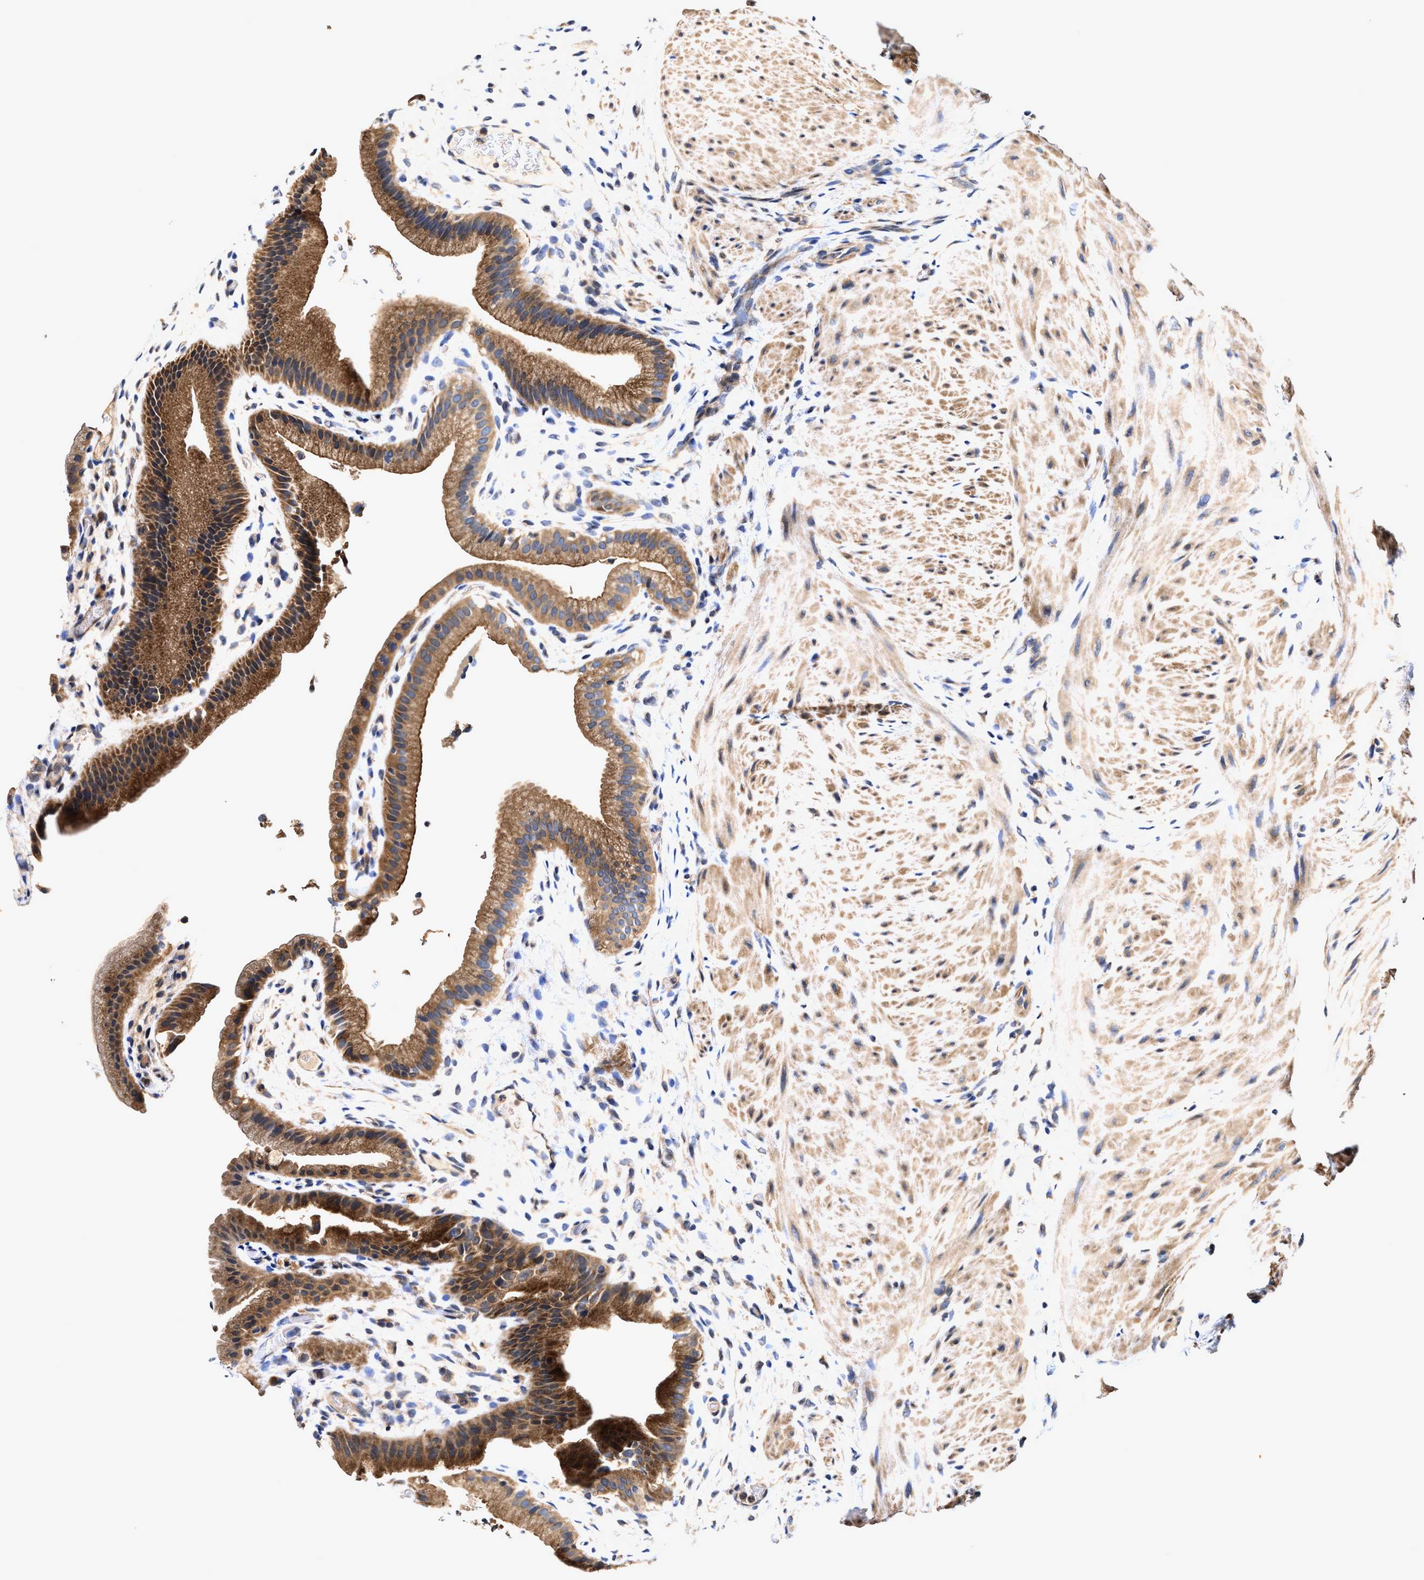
{"staining": {"intensity": "moderate", "quantity": ">75%", "location": "cytoplasmic/membranous"}, "tissue": "gallbladder", "cell_type": "Glandular cells", "image_type": "normal", "snomed": [{"axis": "morphology", "description": "Normal tissue, NOS"}, {"axis": "topography", "description": "Gallbladder"}], "caption": "High-magnification brightfield microscopy of unremarkable gallbladder stained with DAB (3,3'-diaminobenzidine) (brown) and counterstained with hematoxylin (blue). glandular cells exhibit moderate cytoplasmic/membranous staining is appreciated in approximately>75% of cells. The protein is shown in brown color, while the nuclei are stained blue.", "gene": "EFNA4", "patient": {"sex": "male", "age": 49}}